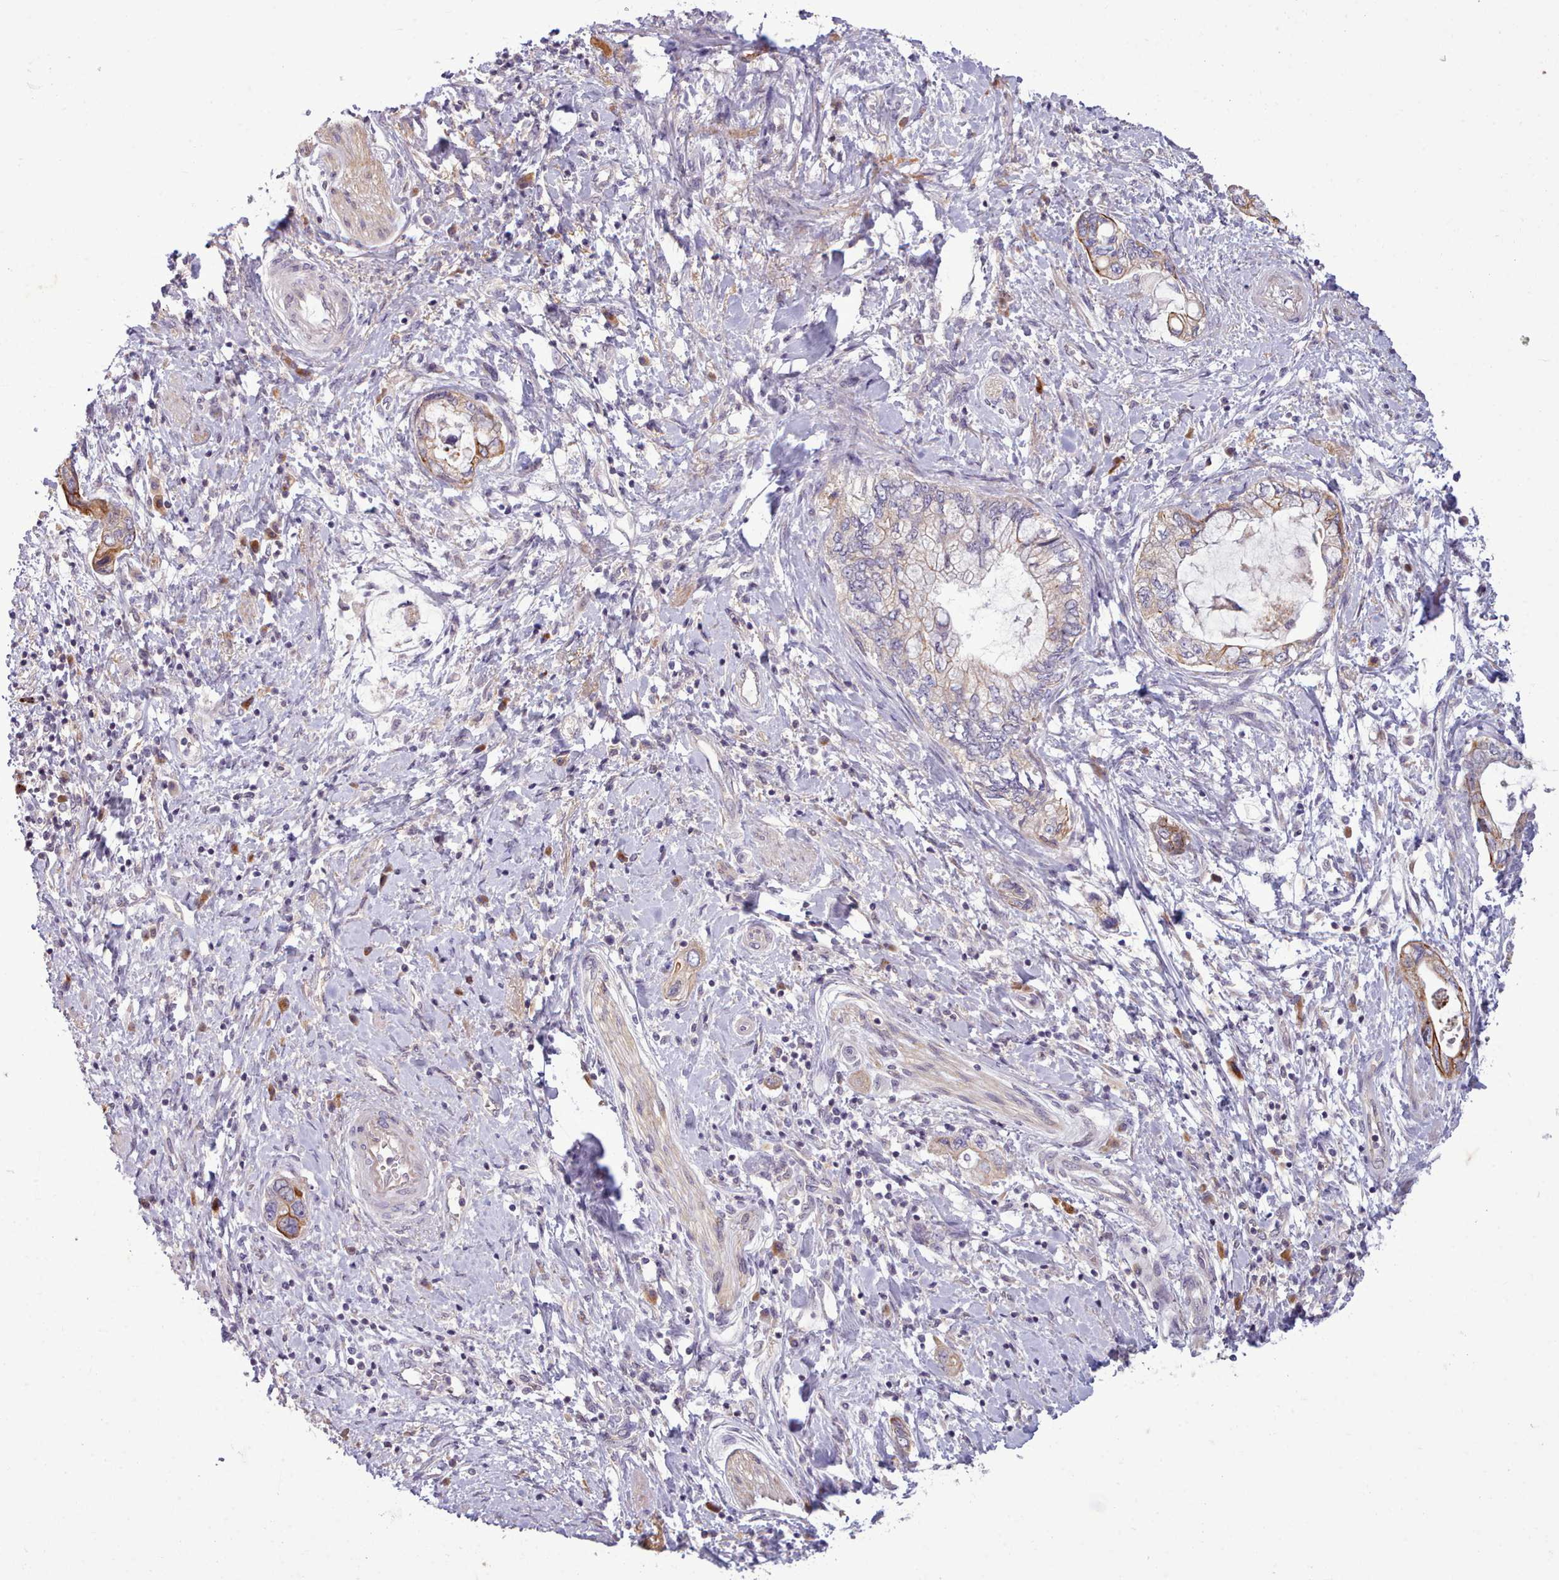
{"staining": {"intensity": "moderate", "quantity": "<25%", "location": "cytoplasmic/membranous"}, "tissue": "pancreatic cancer", "cell_type": "Tumor cells", "image_type": "cancer", "snomed": [{"axis": "morphology", "description": "Adenocarcinoma, NOS"}, {"axis": "topography", "description": "Pancreas"}], "caption": "Human adenocarcinoma (pancreatic) stained for a protein (brown) demonstrates moderate cytoplasmic/membranous positive positivity in approximately <25% of tumor cells.", "gene": "NMRK1", "patient": {"sex": "female", "age": 73}}